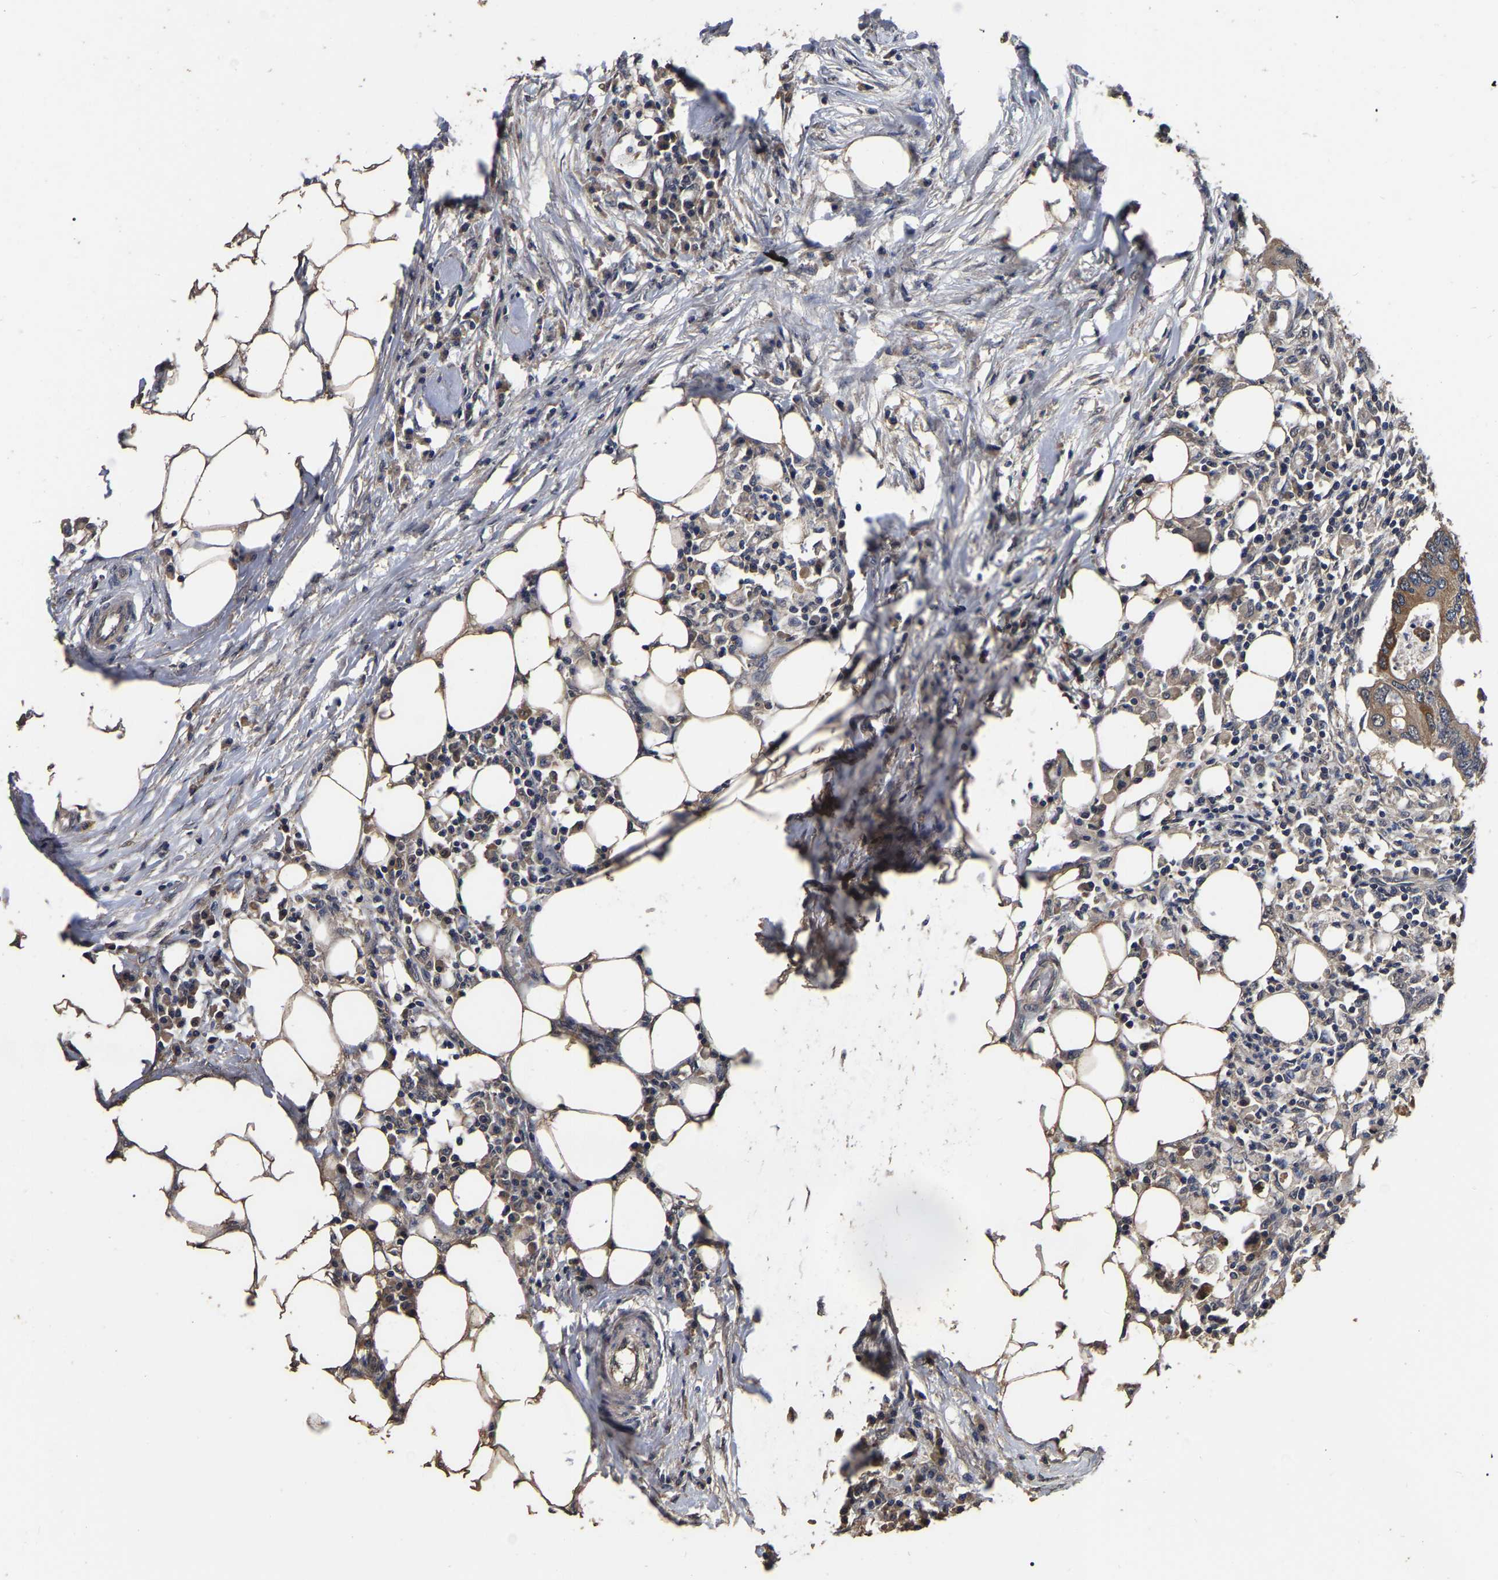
{"staining": {"intensity": "moderate", "quantity": ">75%", "location": "cytoplasmic/membranous"}, "tissue": "colorectal cancer", "cell_type": "Tumor cells", "image_type": "cancer", "snomed": [{"axis": "morphology", "description": "Adenocarcinoma, NOS"}, {"axis": "topography", "description": "Colon"}], "caption": "Immunohistochemical staining of colorectal cancer displays medium levels of moderate cytoplasmic/membranous positivity in about >75% of tumor cells.", "gene": "STK32C", "patient": {"sex": "male", "age": 71}}